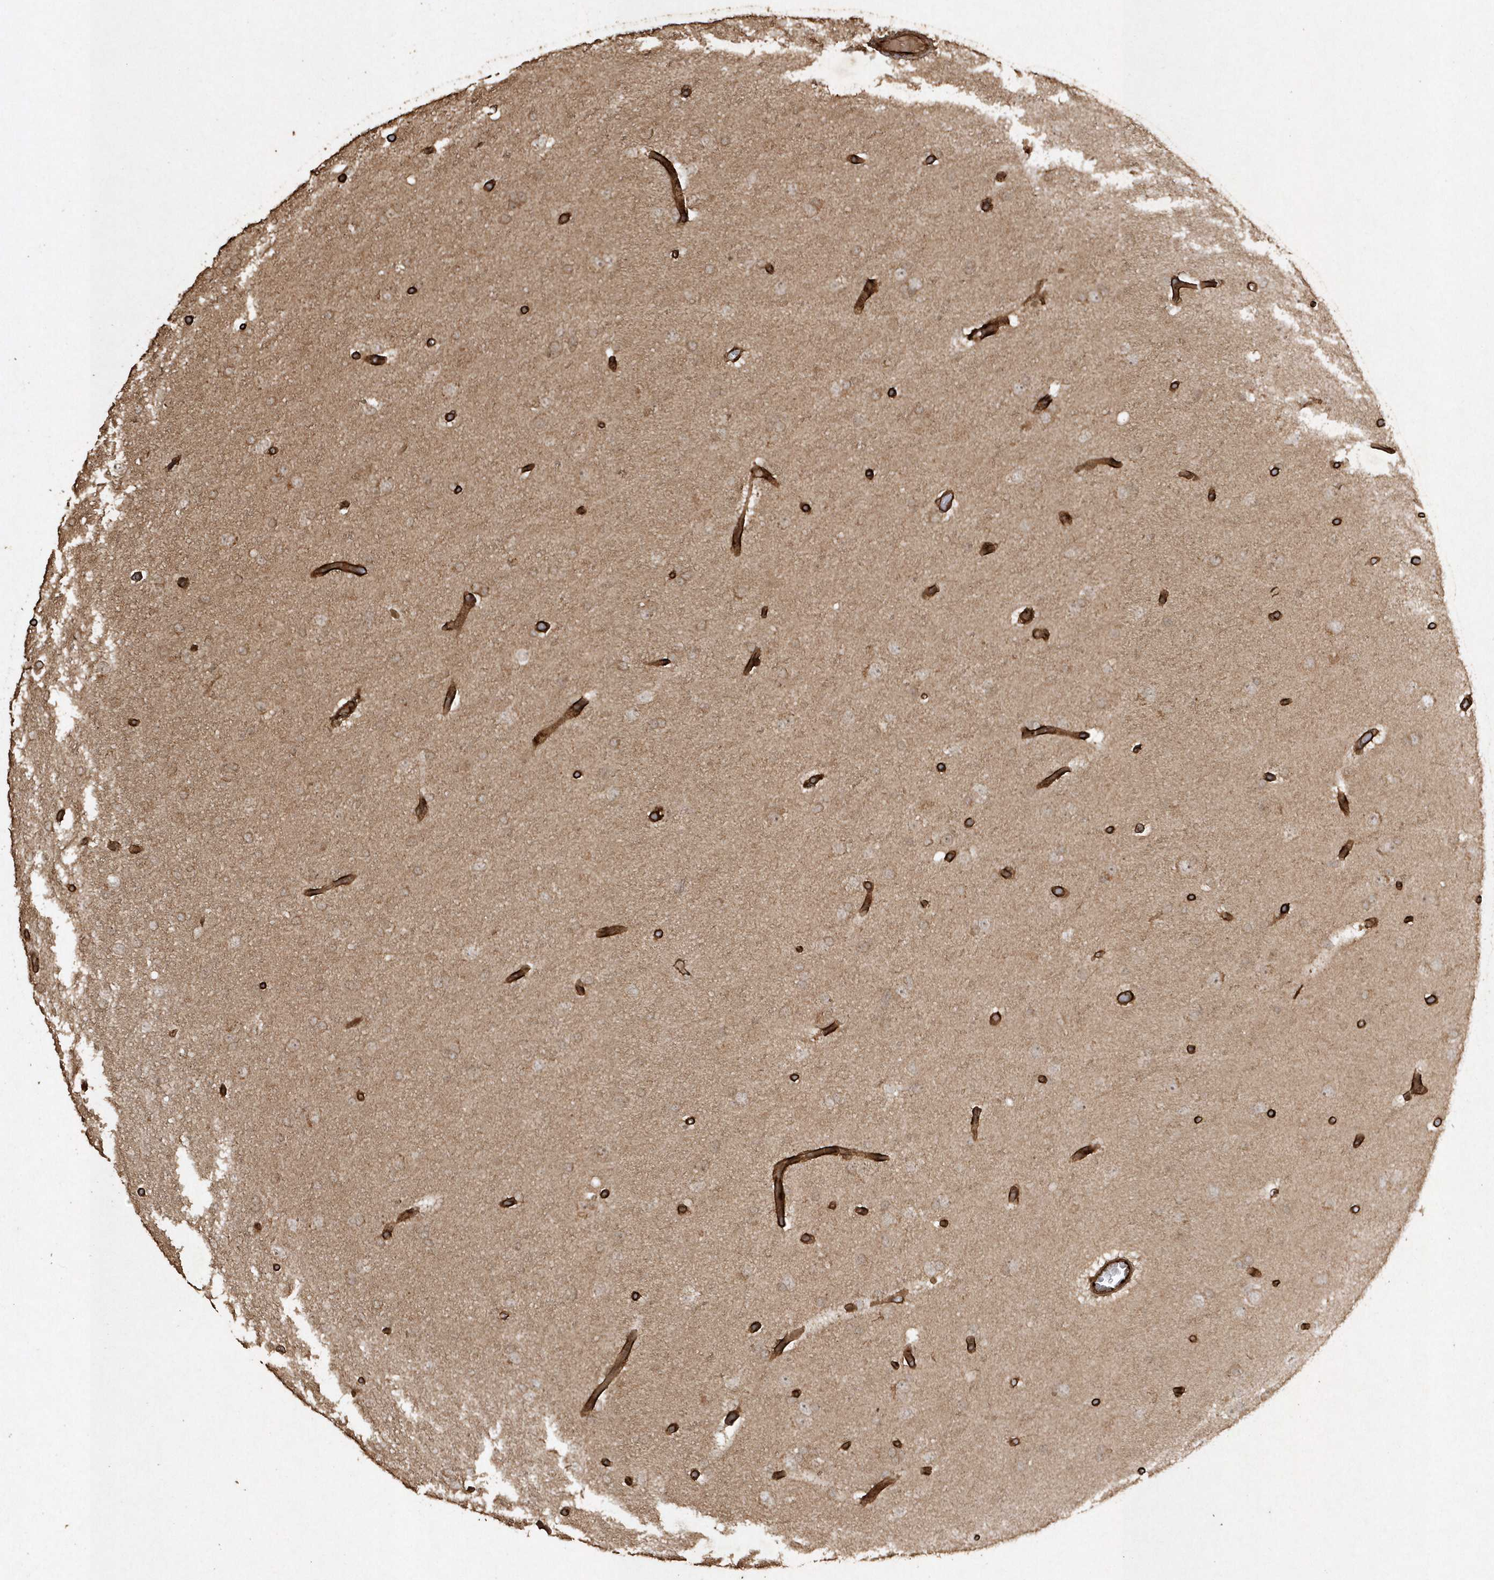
{"staining": {"intensity": "weak", "quantity": "<25%", "location": "cytoplasmic/membranous"}, "tissue": "glioma", "cell_type": "Tumor cells", "image_type": "cancer", "snomed": [{"axis": "morphology", "description": "Glioma, malignant, High grade"}, {"axis": "topography", "description": "Cerebral cortex"}], "caption": "Histopathology image shows no protein expression in tumor cells of malignant glioma (high-grade) tissue.", "gene": "AVPI1", "patient": {"sex": "female", "age": 36}}